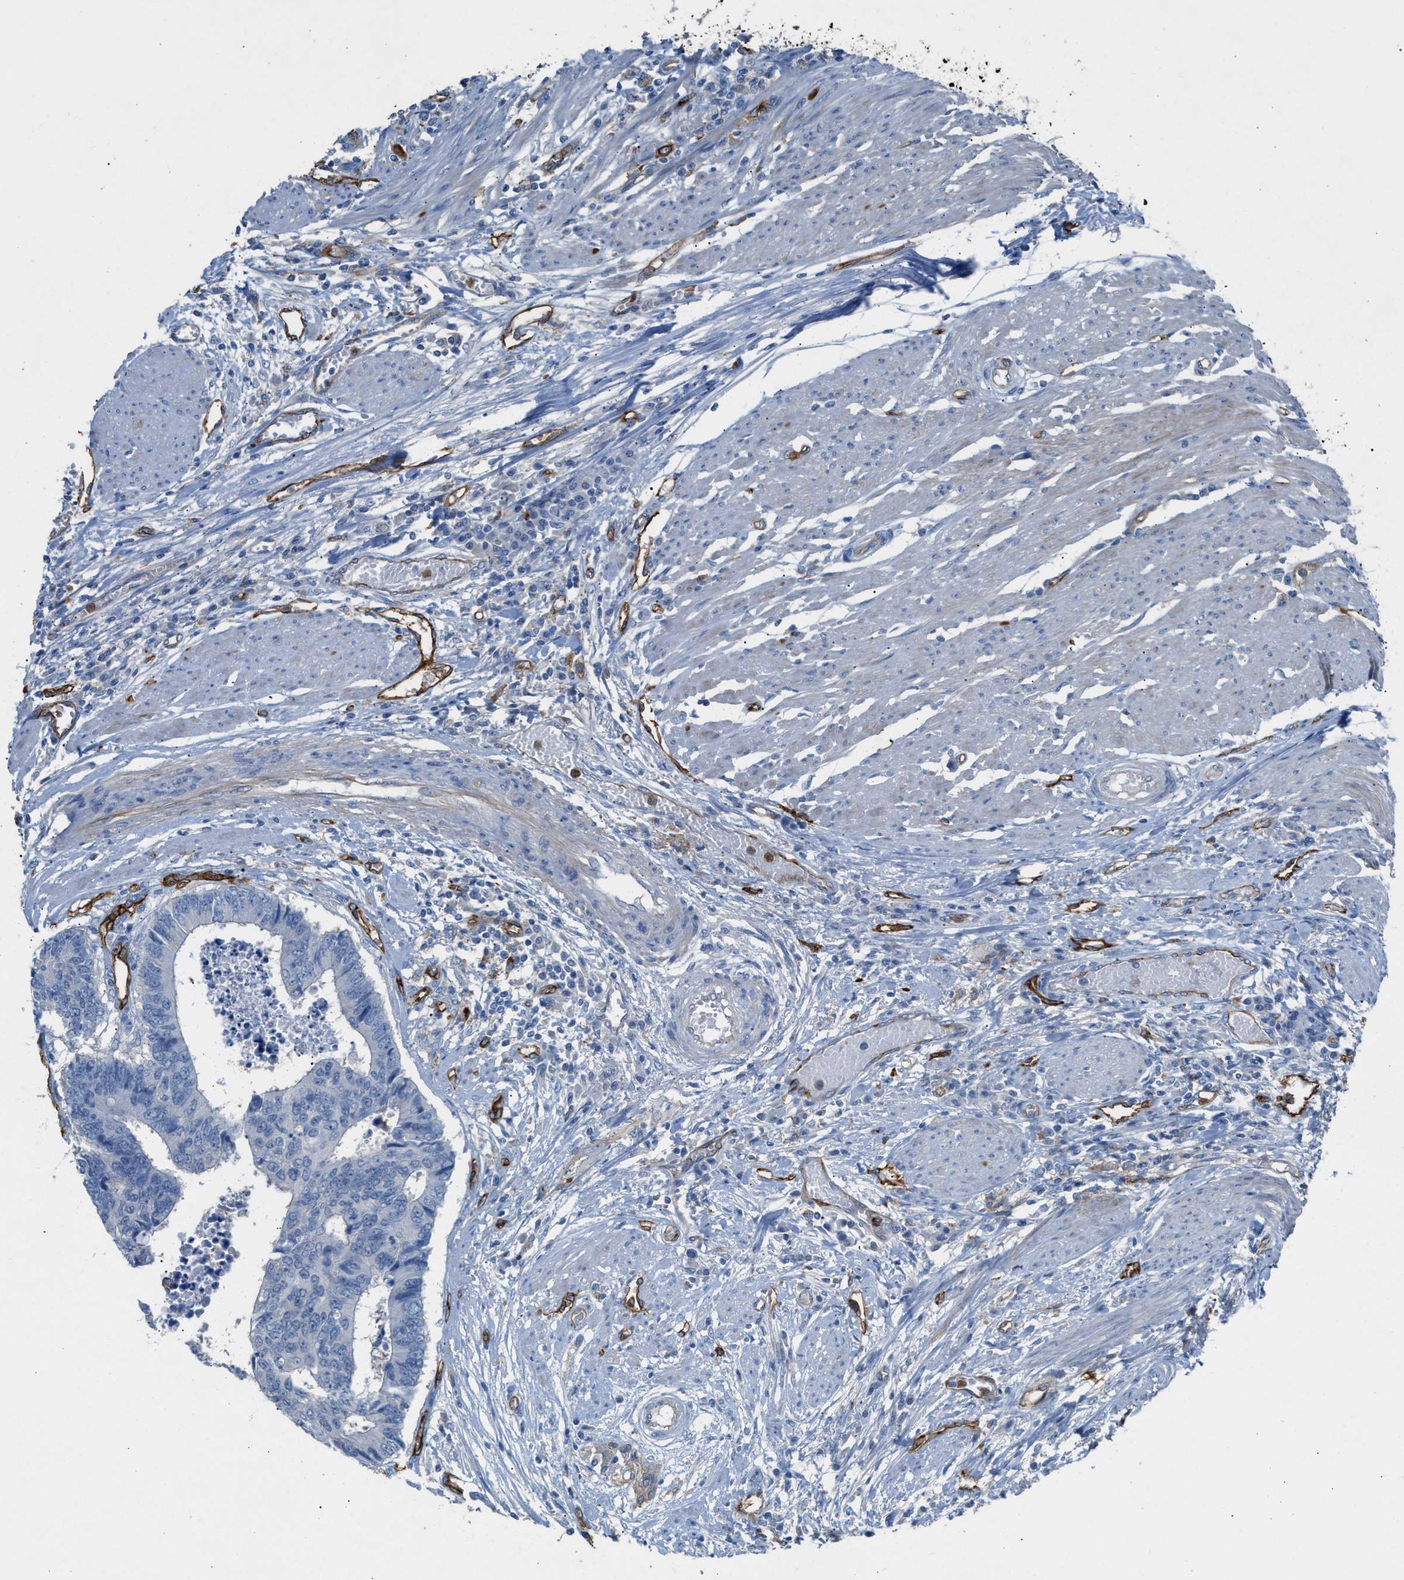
{"staining": {"intensity": "negative", "quantity": "none", "location": "none"}, "tissue": "colorectal cancer", "cell_type": "Tumor cells", "image_type": "cancer", "snomed": [{"axis": "morphology", "description": "Adenocarcinoma, NOS"}, {"axis": "topography", "description": "Rectum"}], "caption": "Colorectal cancer (adenocarcinoma) was stained to show a protein in brown. There is no significant positivity in tumor cells.", "gene": "DYSF", "patient": {"sex": "male", "age": 84}}